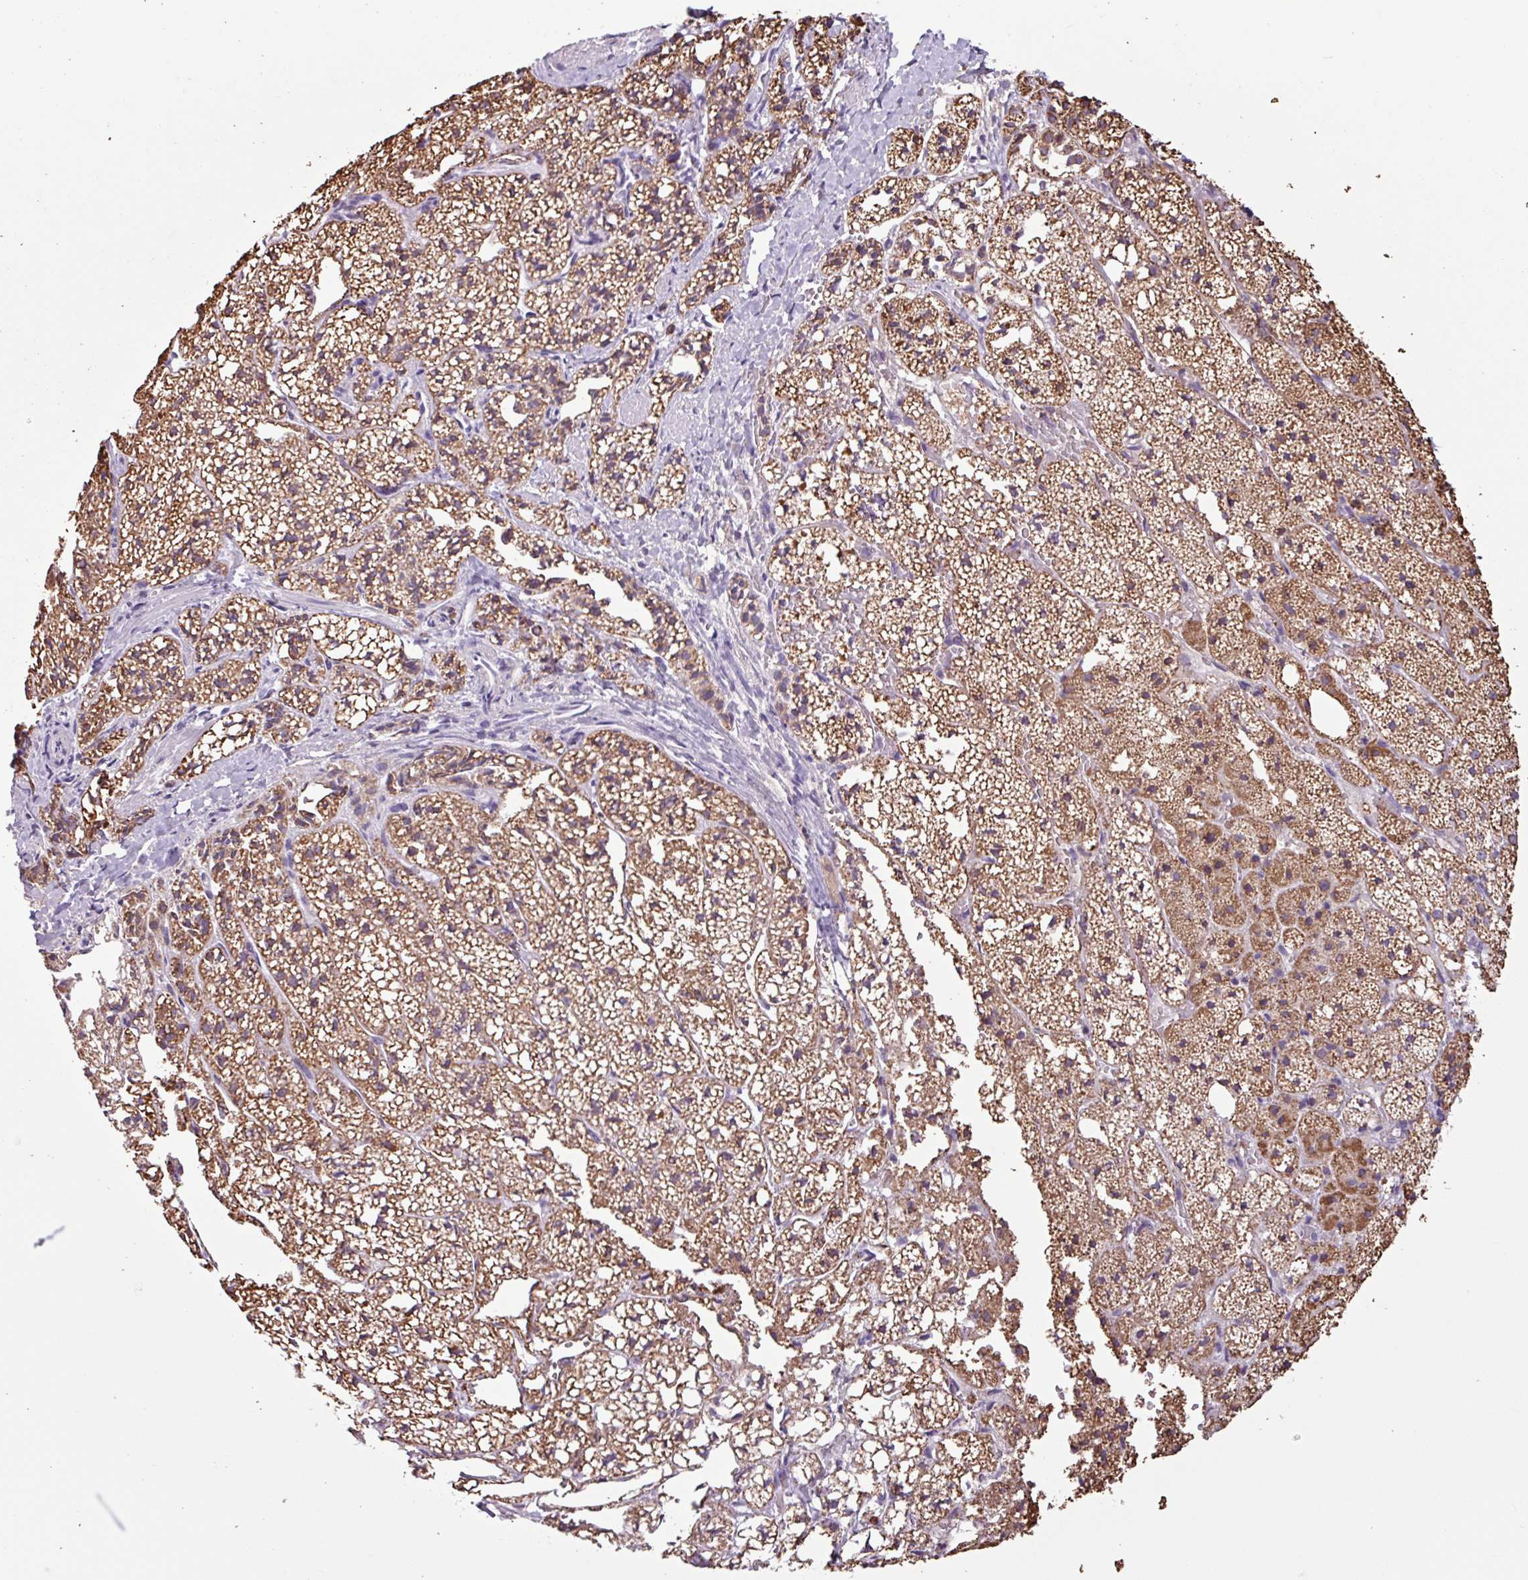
{"staining": {"intensity": "strong", "quantity": ">75%", "location": "cytoplasmic/membranous"}, "tissue": "adrenal gland", "cell_type": "Glandular cells", "image_type": "normal", "snomed": [{"axis": "morphology", "description": "Normal tissue, NOS"}, {"axis": "topography", "description": "Adrenal gland"}], "caption": "A photomicrograph of human adrenal gland stained for a protein displays strong cytoplasmic/membranous brown staining in glandular cells.", "gene": "ALG8", "patient": {"sex": "male", "age": 53}}